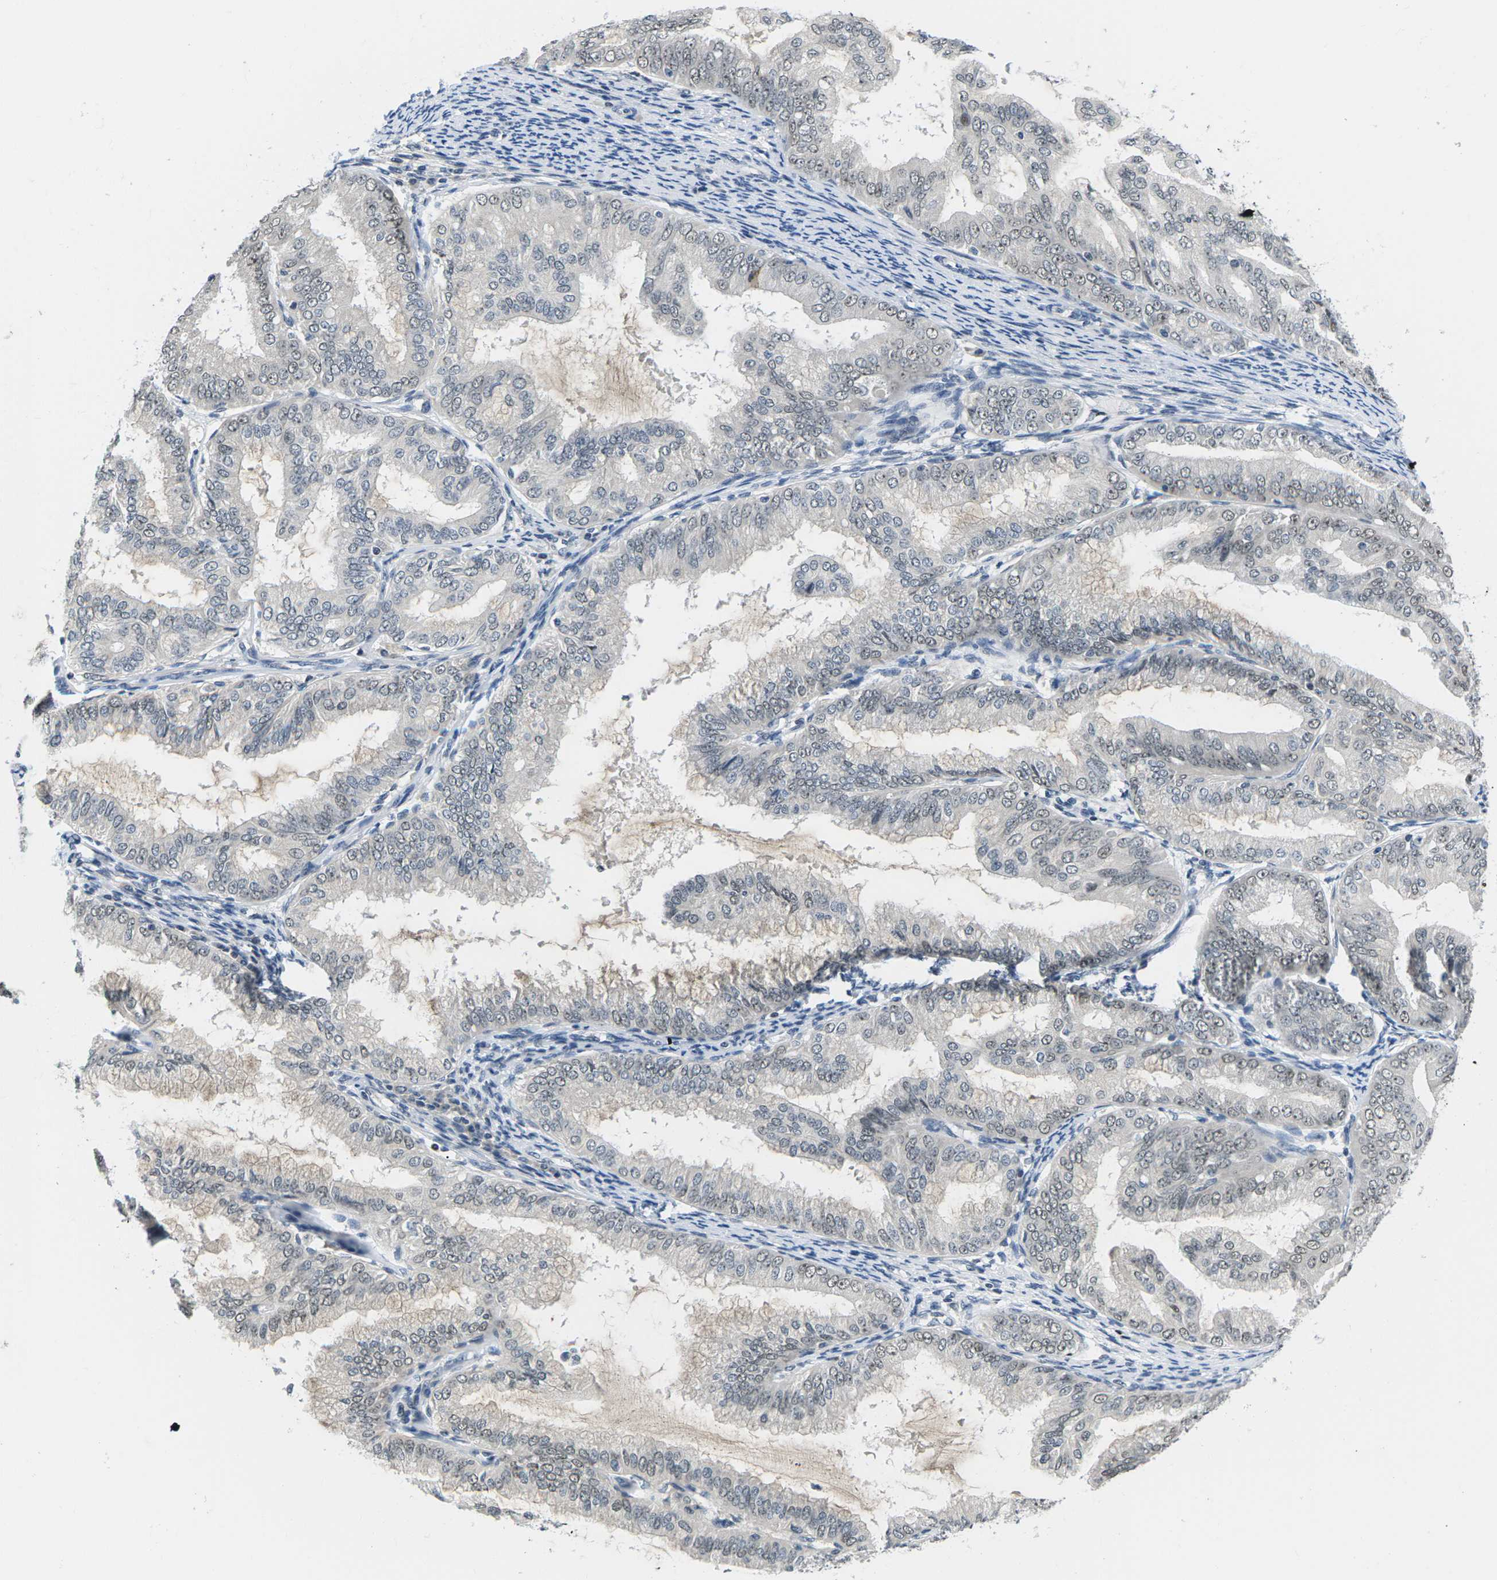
{"staining": {"intensity": "weak", "quantity": "25%-75%", "location": "nuclear"}, "tissue": "endometrial cancer", "cell_type": "Tumor cells", "image_type": "cancer", "snomed": [{"axis": "morphology", "description": "Adenocarcinoma, NOS"}, {"axis": "topography", "description": "Endometrium"}], "caption": "Brown immunohistochemical staining in human adenocarcinoma (endometrial) shows weak nuclear staining in approximately 25%-75% of tumor cells.", "gene": "NSRP1", "patient": {"sex": "female", "age": 63}}